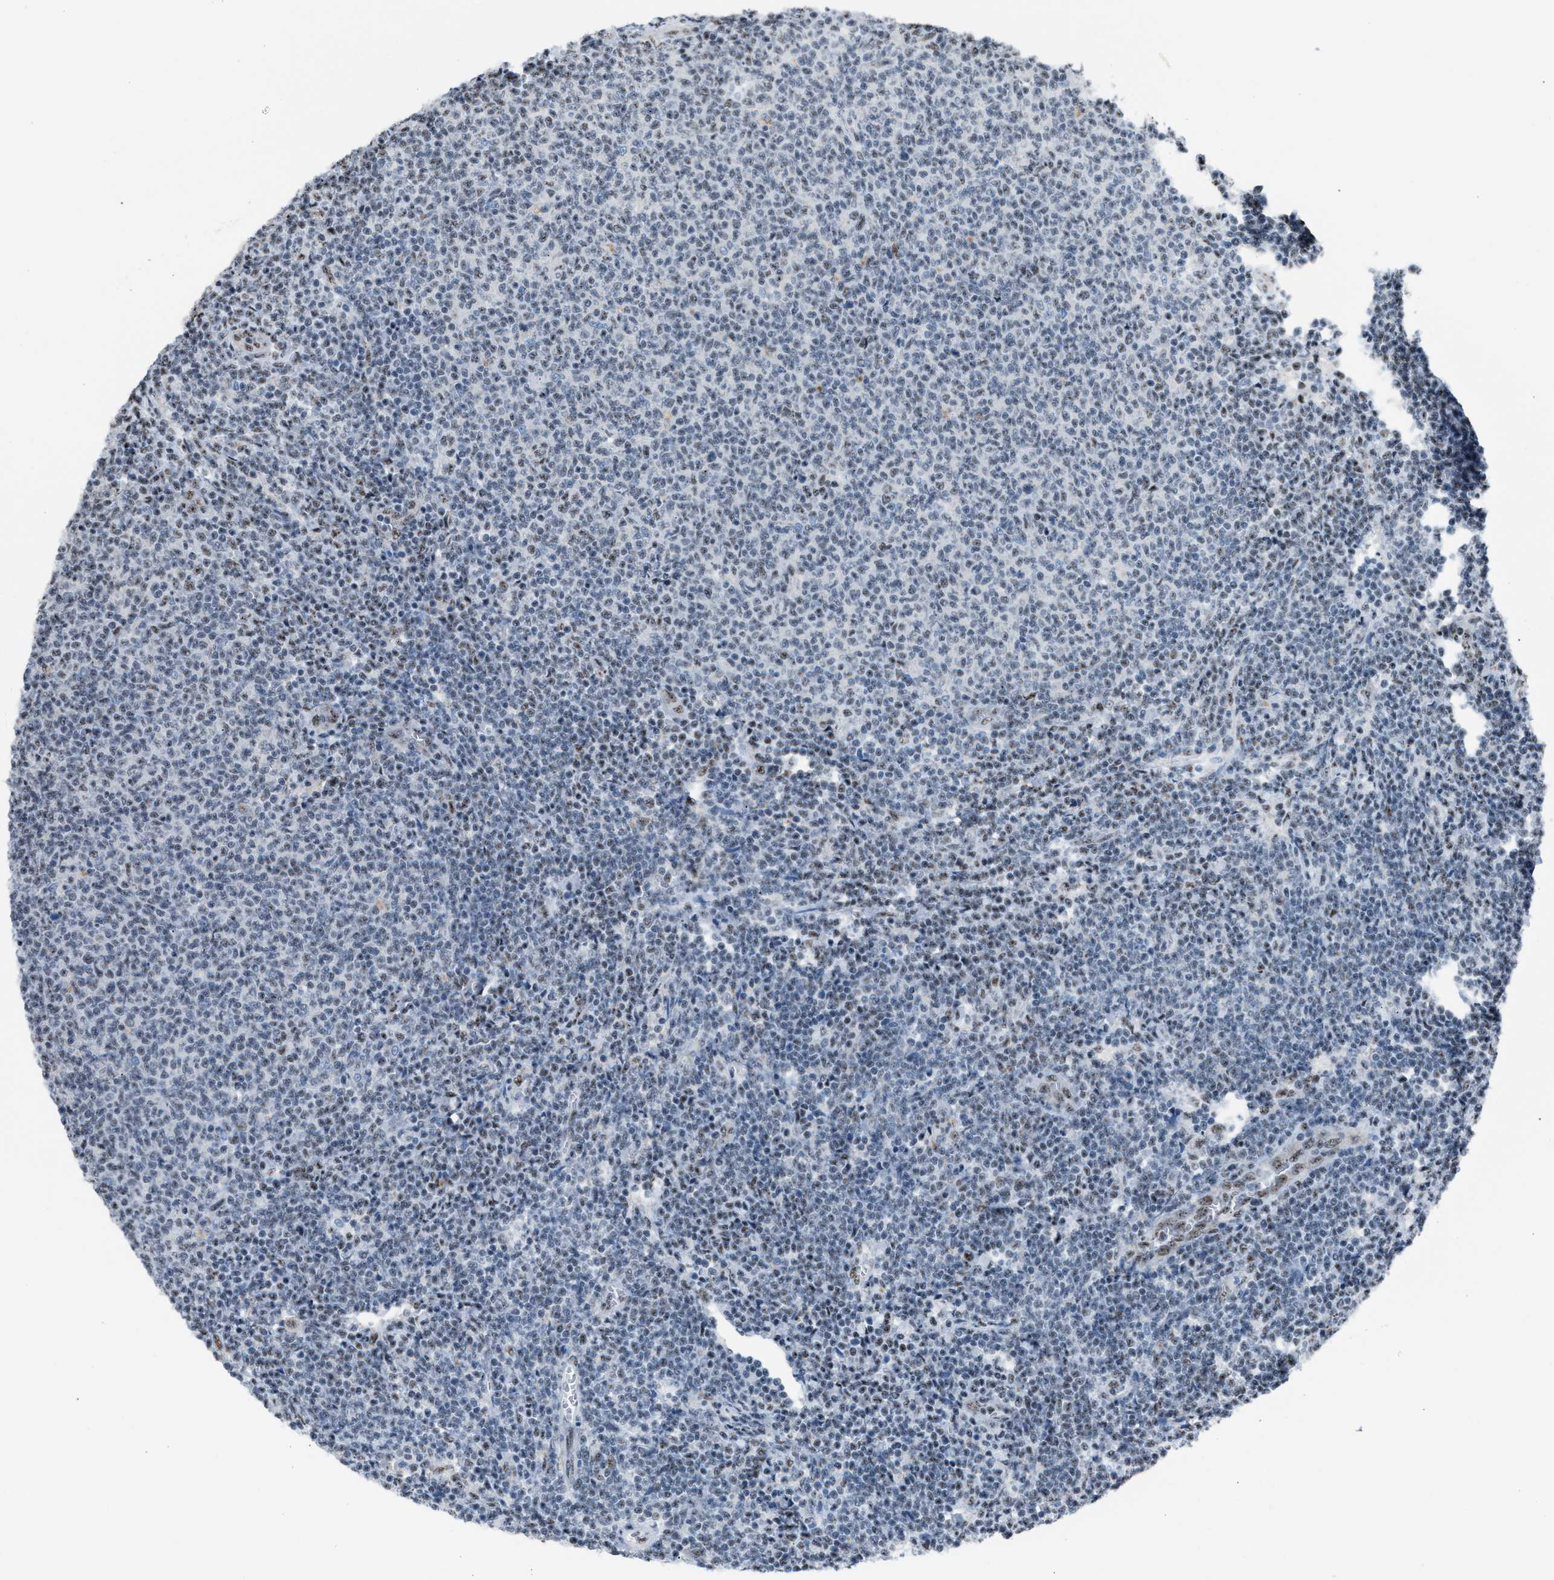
{"staining": {"intensity": "negative", "quantity": "none", "location": "none"}, "tissue": "lymphoma", "cell_type": "Tumor cells", "image_type": "cancer", "snomed": [{"axis": "morphology", "description": "Malignant lymphoma, non-Hodgkin's type, Low grade"}, {"axis": "topography", "description": "Lymph node"}], "caption": "This is an IHC photomicrograph of low-grade malignant lymphoma, non-Hodgkin's type. There is no staining in tumor cells.", "gene": "CENPP", "patient": {"sex": "male", "age": 66}}